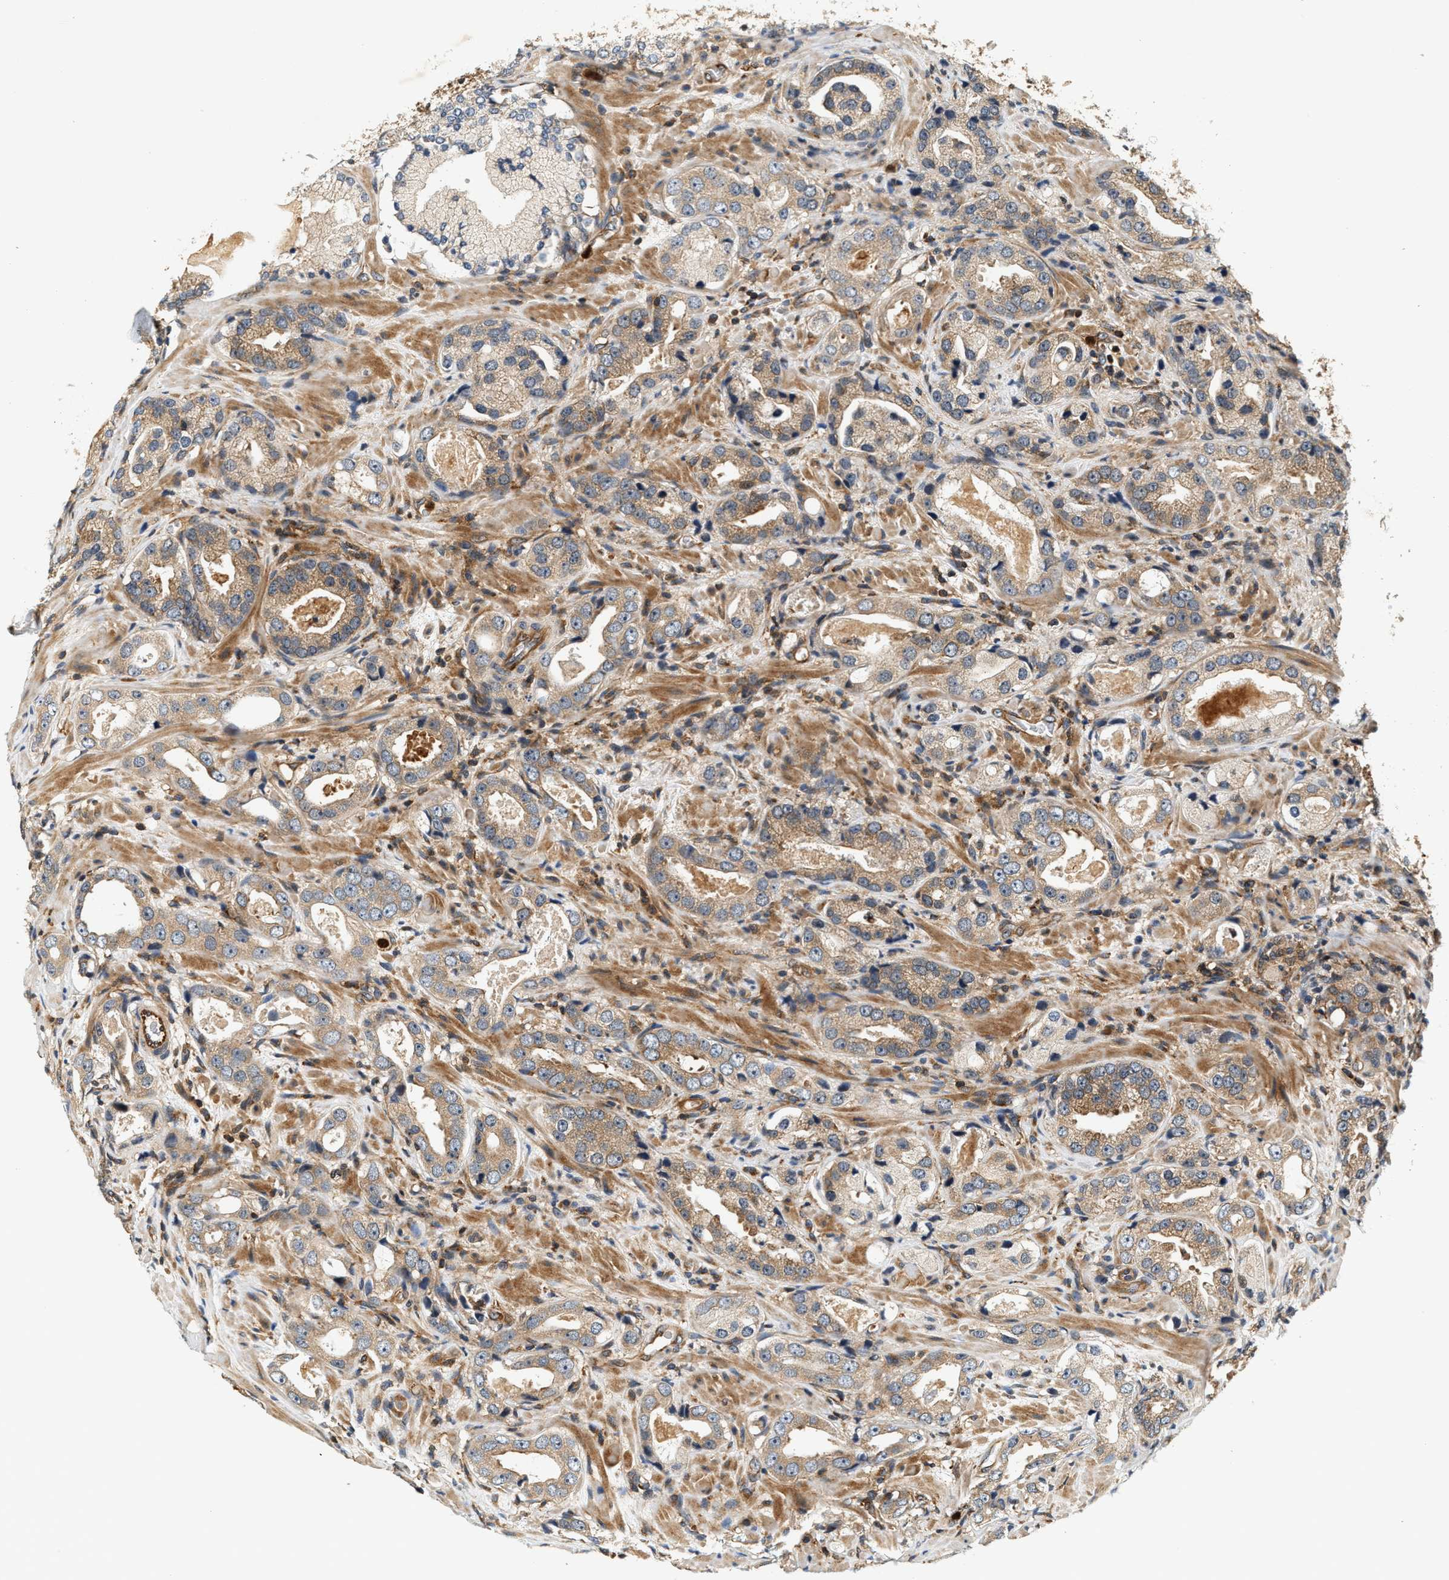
{"staining": {"intensity": "weak", "quantity": ">75%", "location": "cytoplasmic/membranous"}, "tissue": "prostate cancer", "cell_type": "Tumor cells", "image_type": "cancer", "snomed": [{"axis": "morphology", "description": "Adenocarcinoma, High grade"}, {"axis": "topography", "description": "Prostate"}], "caption": "Protein staining by immunohistochemistry (IHC) shows weak cytoplasmic/membranous positivity in approximately >75% of tumor cells in prostate cancer. Immunohistochemistry (ihc) stains the protein in brown and the nuclei are stained blue.", "gene": "SAMD9", "patient": {"sex": "male", "age": 63}}